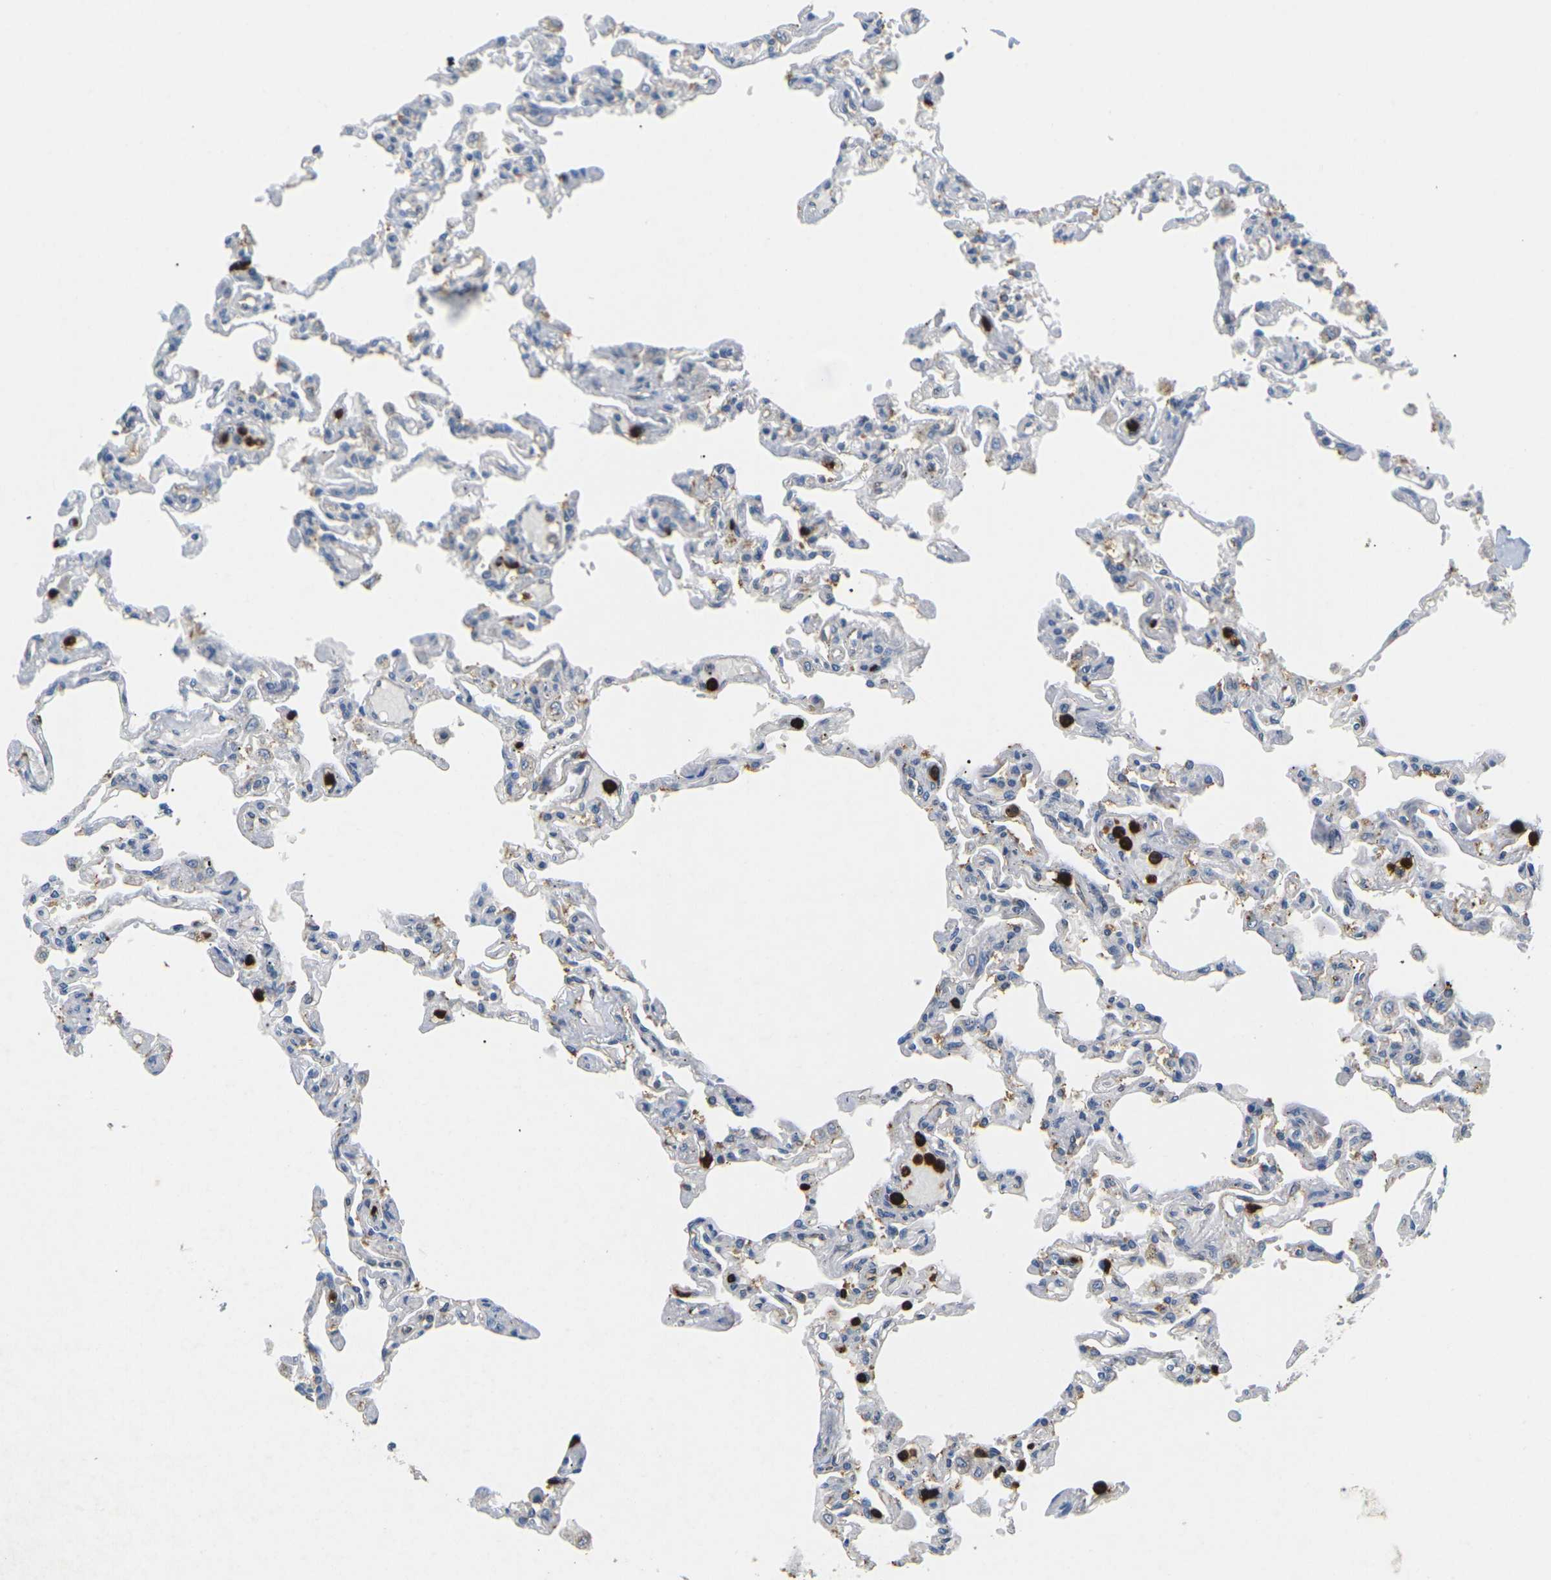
{"staining": {"intensity": "weak", "quantity": "<25%", "location": "cytoplasmic/membranous"}, "tissue": "lung", "cell_type": "Alveolar cells", "image_type": "normal", "snomed": [{"axis": "morphology", "description": "Normal tissue, NOS"}, {"axis": "topography", "description": "Lung"}], "caption": "High magnification brightfield microscopy of benign lung stained with DAB (3,3'-diaminobenzidine) (brown) and counterstained with hematoxylin (blue): alveolar cells show no significant expression. Nuclei are stained in blue.", "gene": "ADM", "patient": {"sex": "male", "age": 21}}